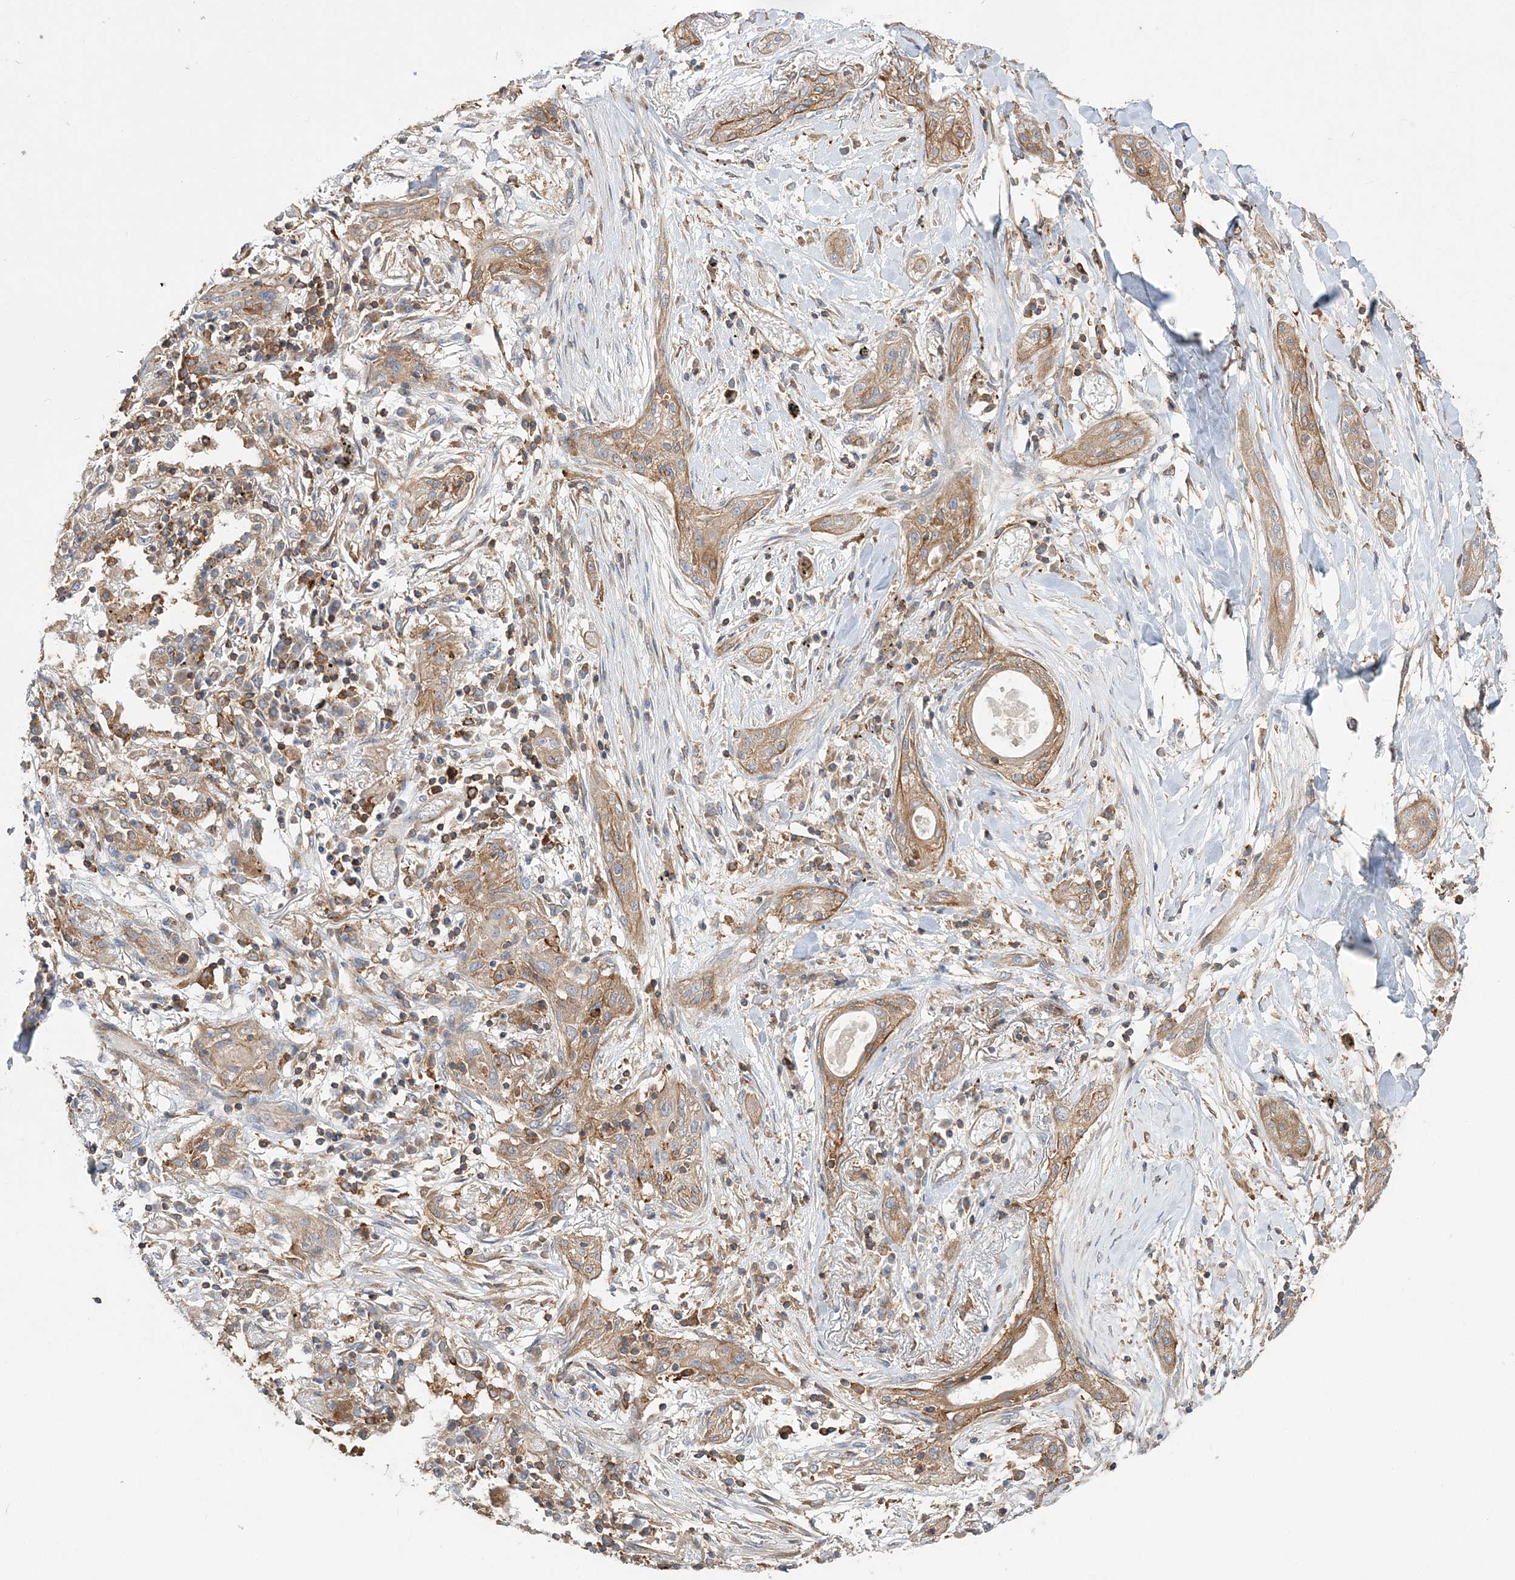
{"staining": {"intensity": "moderate", "quantity": ">75%", "location": "cytoplasmic/membranous"}, "tissue": "lung cancer", "cell_type": "Tumor cells", "image_type": "cancer", "snomed": [{"axis": "morphology", "description": "Squamous cell carcinoma, NOS"}, {"axis": "topography", "description": "Lung"}], "caption": "Protein expression analysis of human squamous cell carcinoma (lung) reveals moderate cytoplasmic/membranous expression in approximately >75% of tumor cells.", "gene": "TBC1D5", "patient": {"sex": "female", "age": 47}}